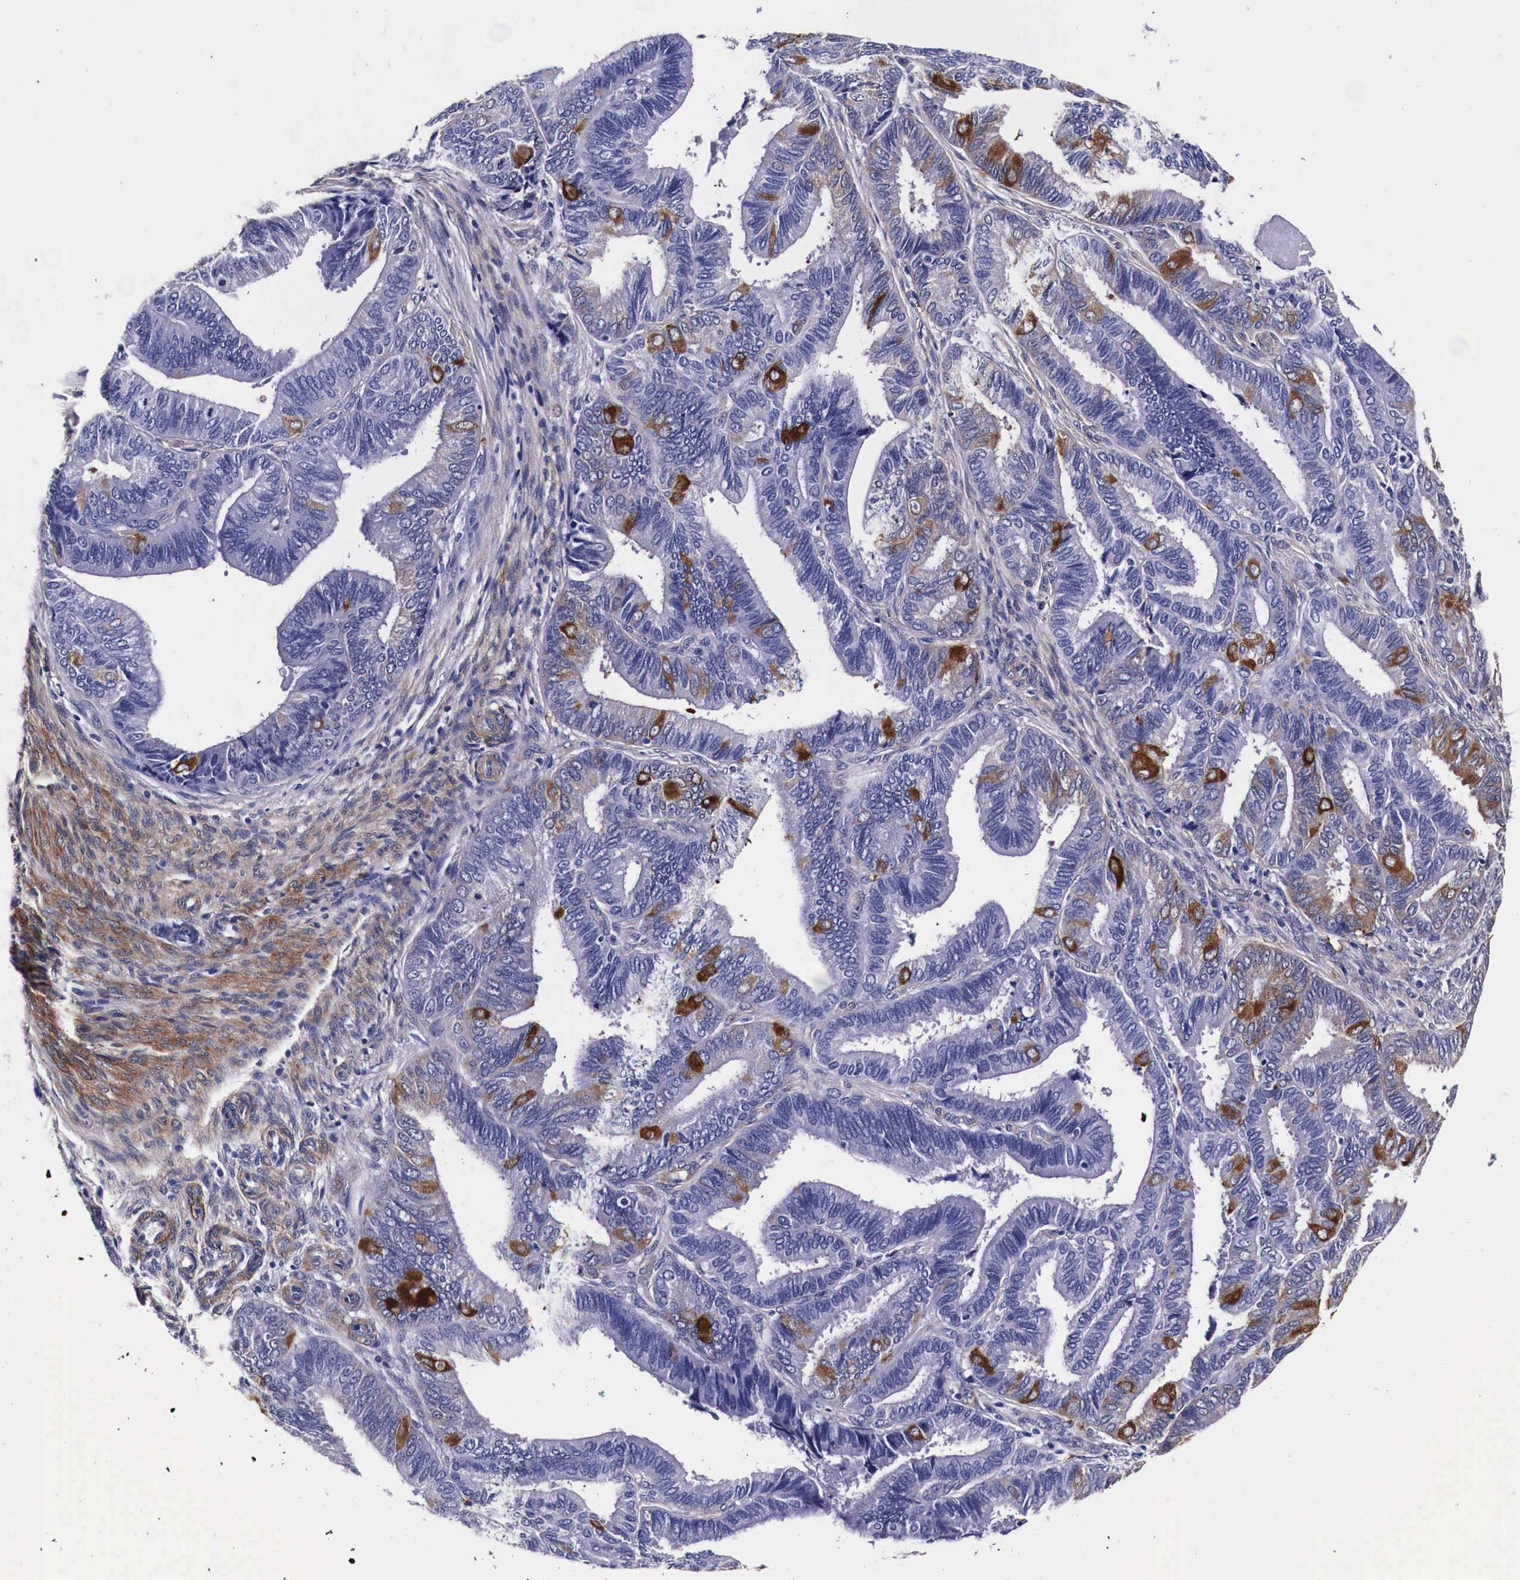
{"staining": {"intensity": "strong", "quantity": "<25%", "location": "cytoplasmic/membranous"}, "tissue": "endometrial cancer", "cell_type": "Tumor cells", "image_type": "cancer", "snomed": [{"axis": "morphology", "description": "Adenocarcinoma, NOS"}, {"axis": "topography", "description": "Endometrium"}], "caption": "There is medium levels of strong cytoplasmic/membranous positivity in tumor cells of adenocarcinoma (endometrial), as demonstrated by immunohistochemical staining (brown color).", "gene": "HSPB1", "patient": {"sex": "female", "age": 63}}